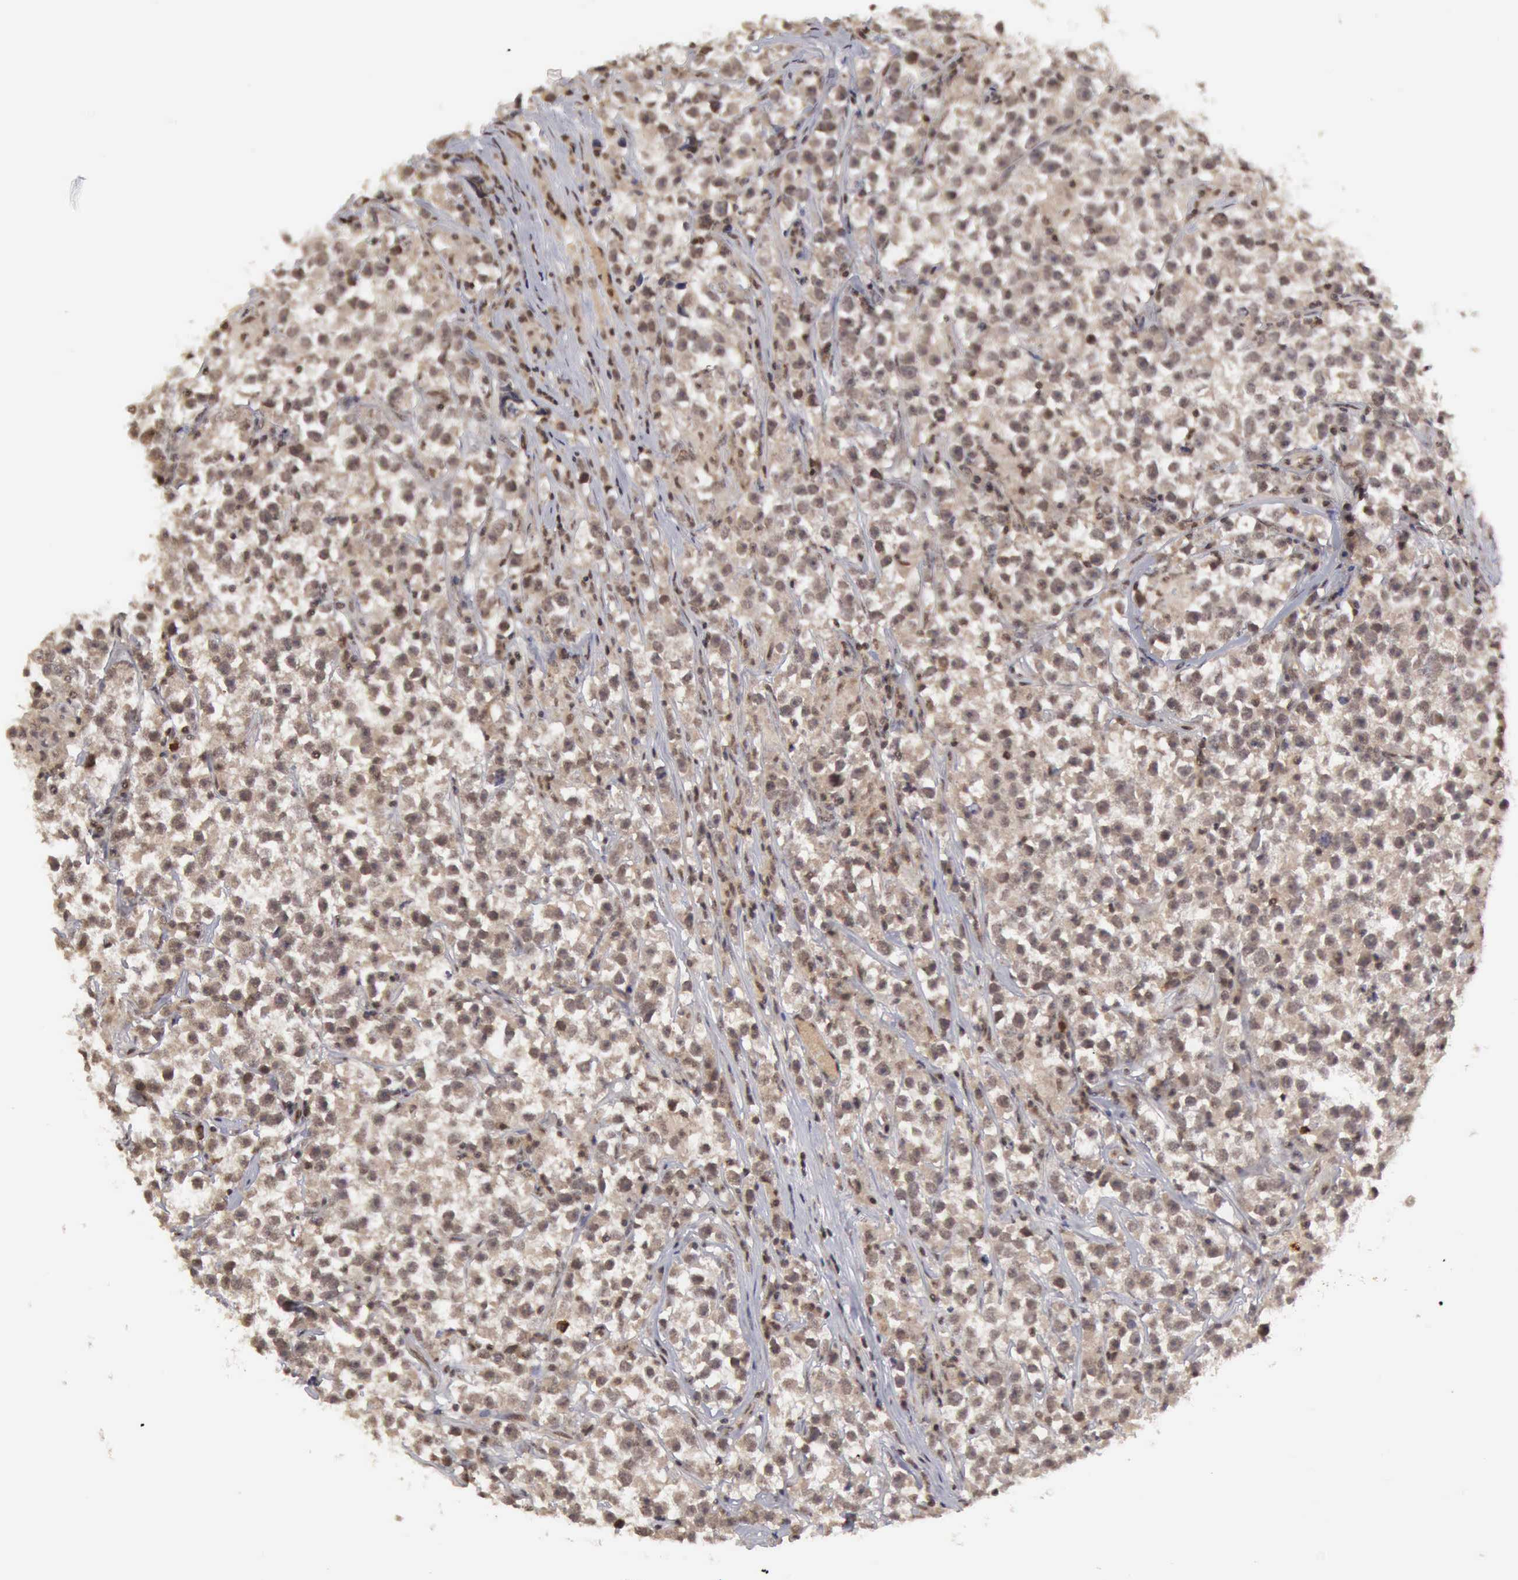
{"staining": {"intensity": "weak", "quantity": ">75%", "location": "cytoplasmic/membranous,nuclear"}, "tissue": "testis cancer", "cell_type": "Tumor cells", "image_type": "cancer", "snomed": [{"axis": "morphology", "description": "Seminoma, NOS"}, {"axis": "topography", "description": "Testis"}], "caption": "Protein positivity by immunohistochemistry (IHC) reveals weak cytoplasmic/membranous and nuclear expression in approximately >75% of tumor cells in testis cancer (seminoma).", "gene": "CDKN2A", "patient": {"sex": "male", "age": 33}}